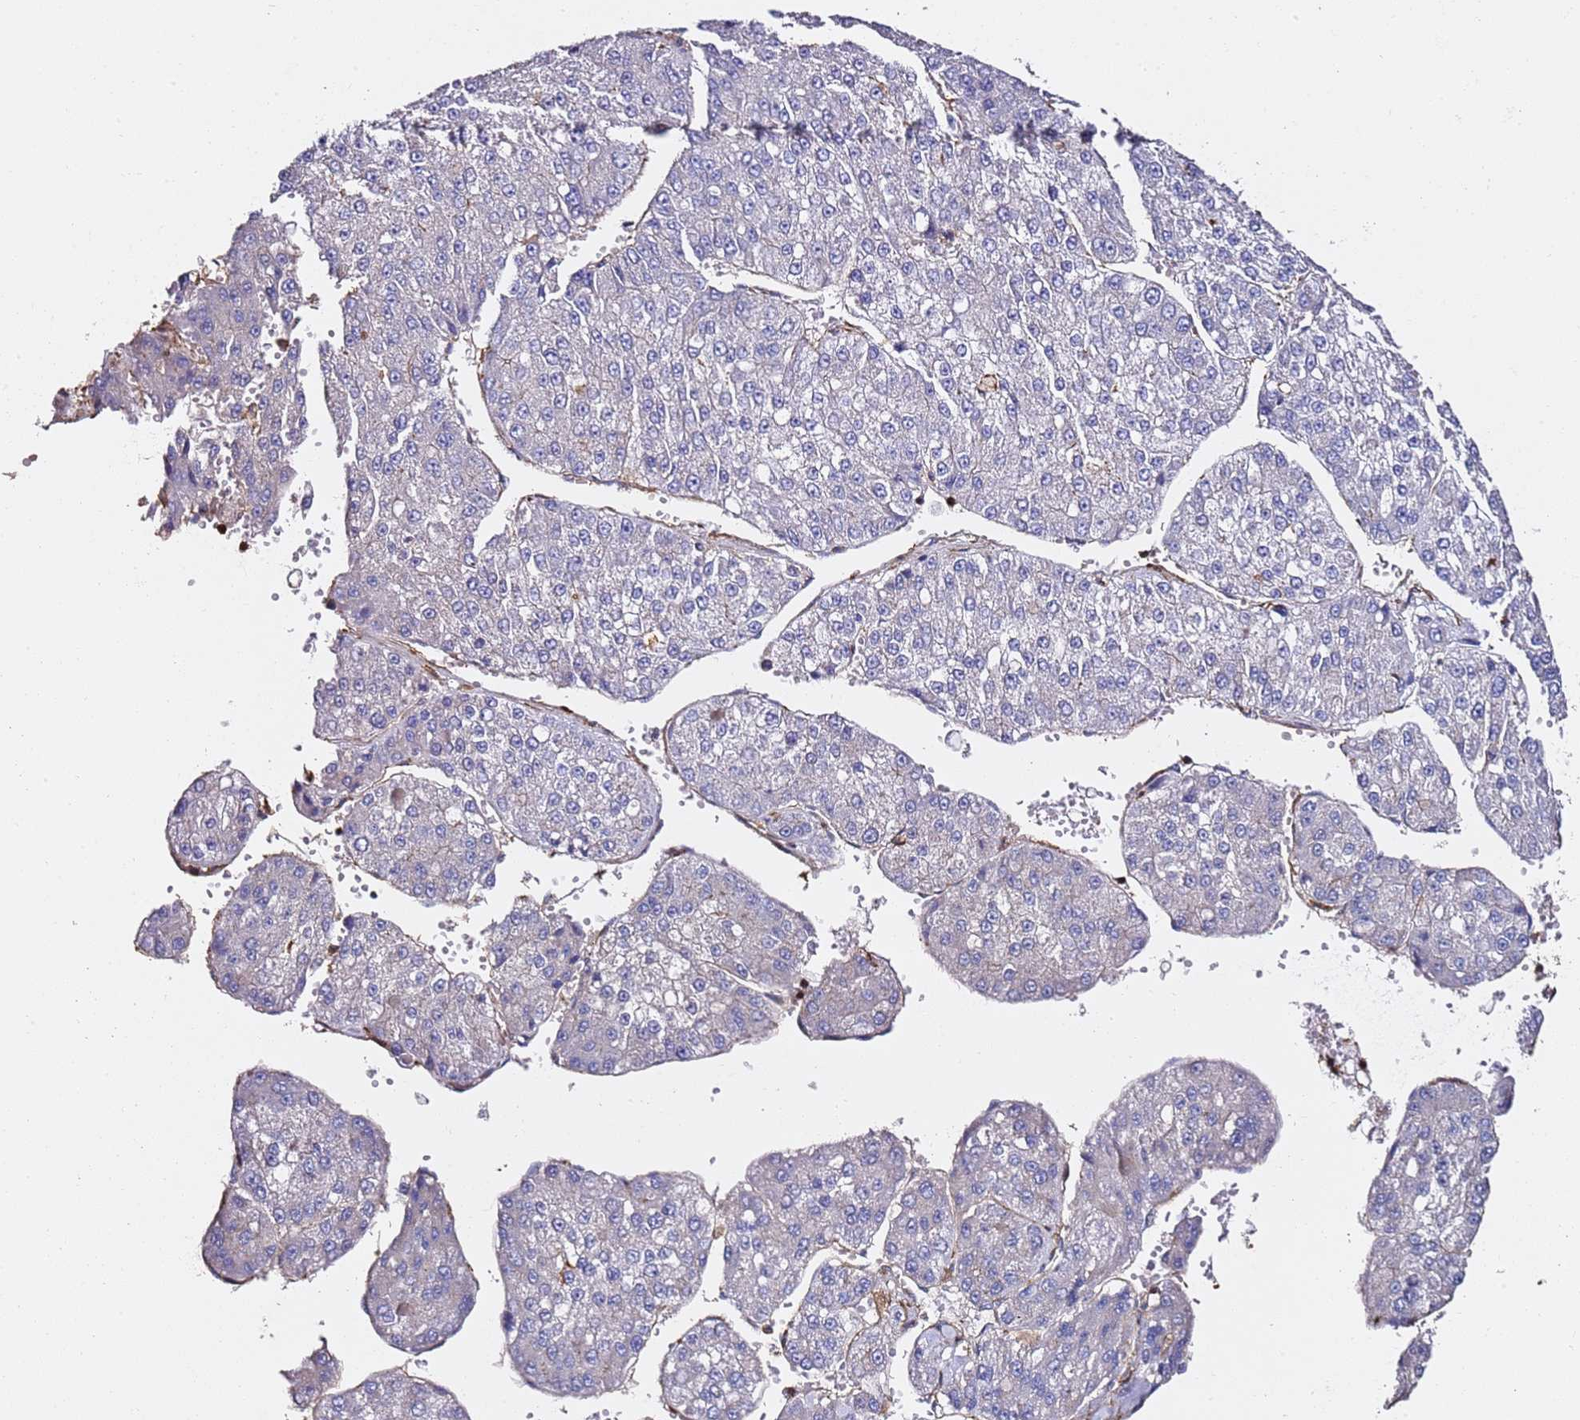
{"staining": {"intensity": "negative", "quantity": "none", "location": "none"}, "tissue": "liver cancer", "cell_type": "Tumor cells", "image_type": "cancer", "snomed": [{"axis": "morphology", "description": "Carcinoma, Hepatocellular, NOS"}, {"axis": "topography", "description": "Liver"}], "caption": "IHC of liver cancer (hepatocellular carcinoma) reveals no expression in tumor cells. The staining was performed using DAB (3,3'-diaminobenzidine) to visualize the protein expression in brown, while the nuclei were stained in blue with hematoxylin (Magnification: 20x).", "gene": "ZFP36L2", "patient": {"sex": "female", "age": 73}}